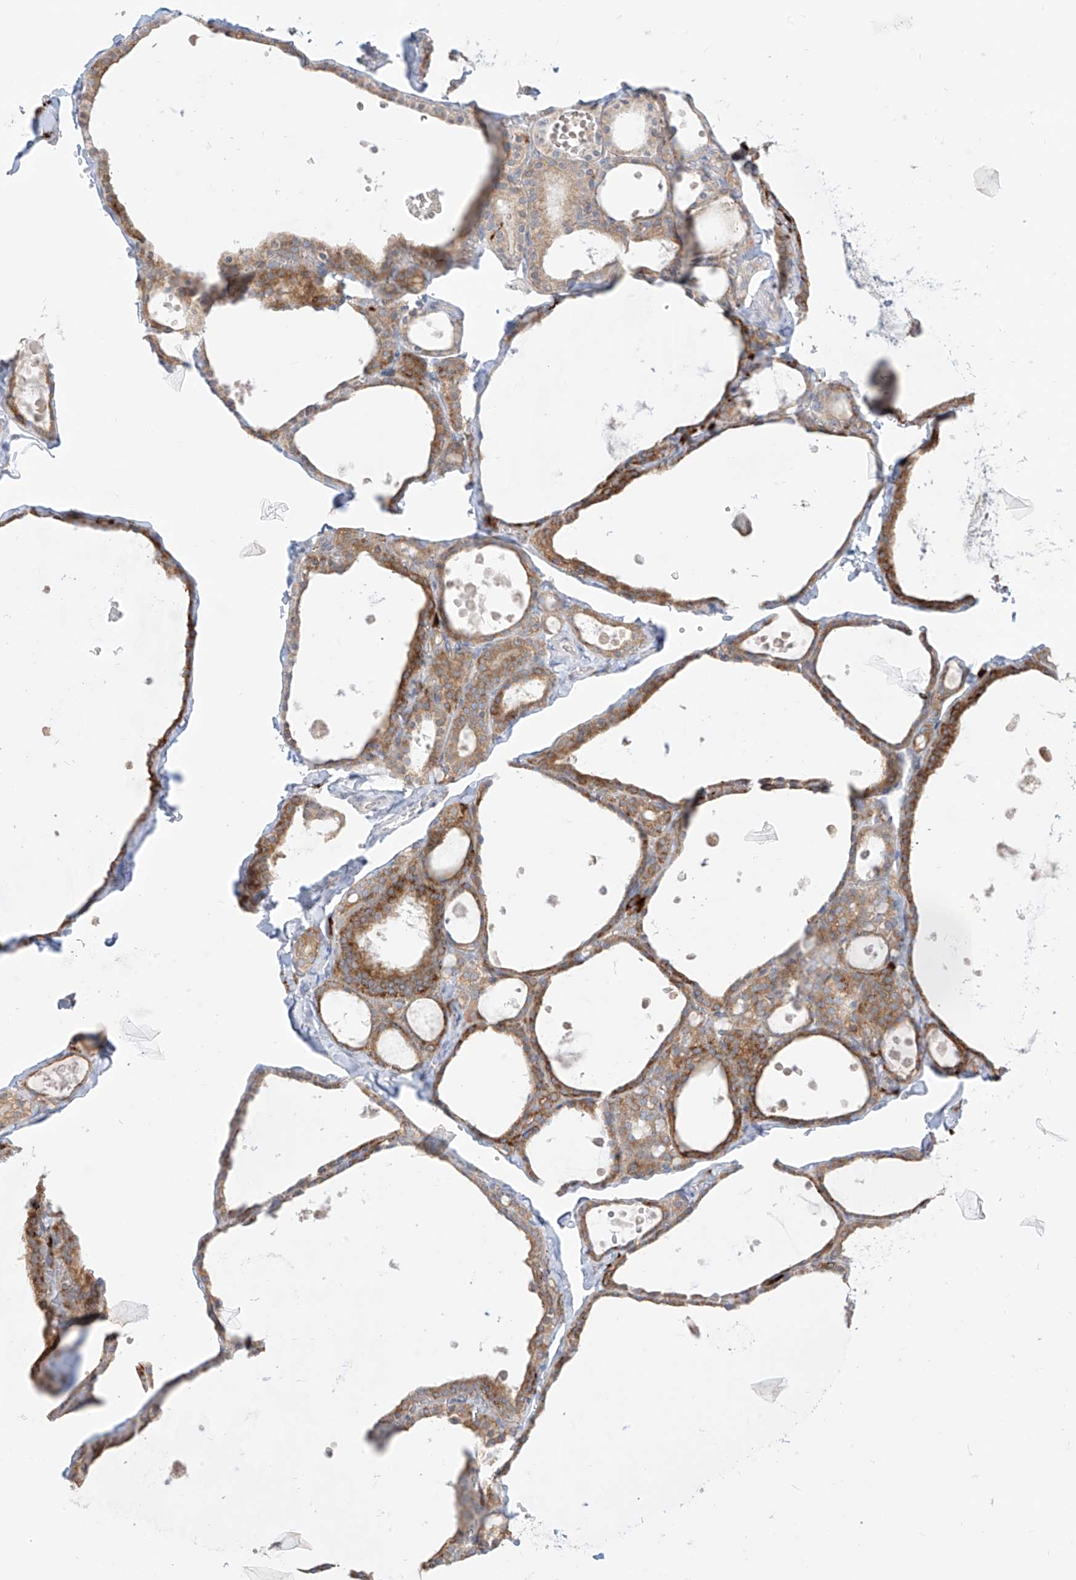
{"staining": {"intensity": "moderate", "quantity": ">75%", "location": "cytoplasmic/membranous"}, "tissue": "thyroid gland", "cell_type": "Glandular cells", "image_type": "normal", "snomed": [{"axis": "morphology", "description": "Normal tissue, NOS"}, {"axis": "topography", "description": "Thyroid gland"}], "caption": "DAB immunohistochemical staining of benign human thyroid gland reveals moderate cytoplasmic/membranous protein expression in about >75% of glandular cells.", "gene": "SYTL3", "patient": {"sex": "male", "age": 56}}